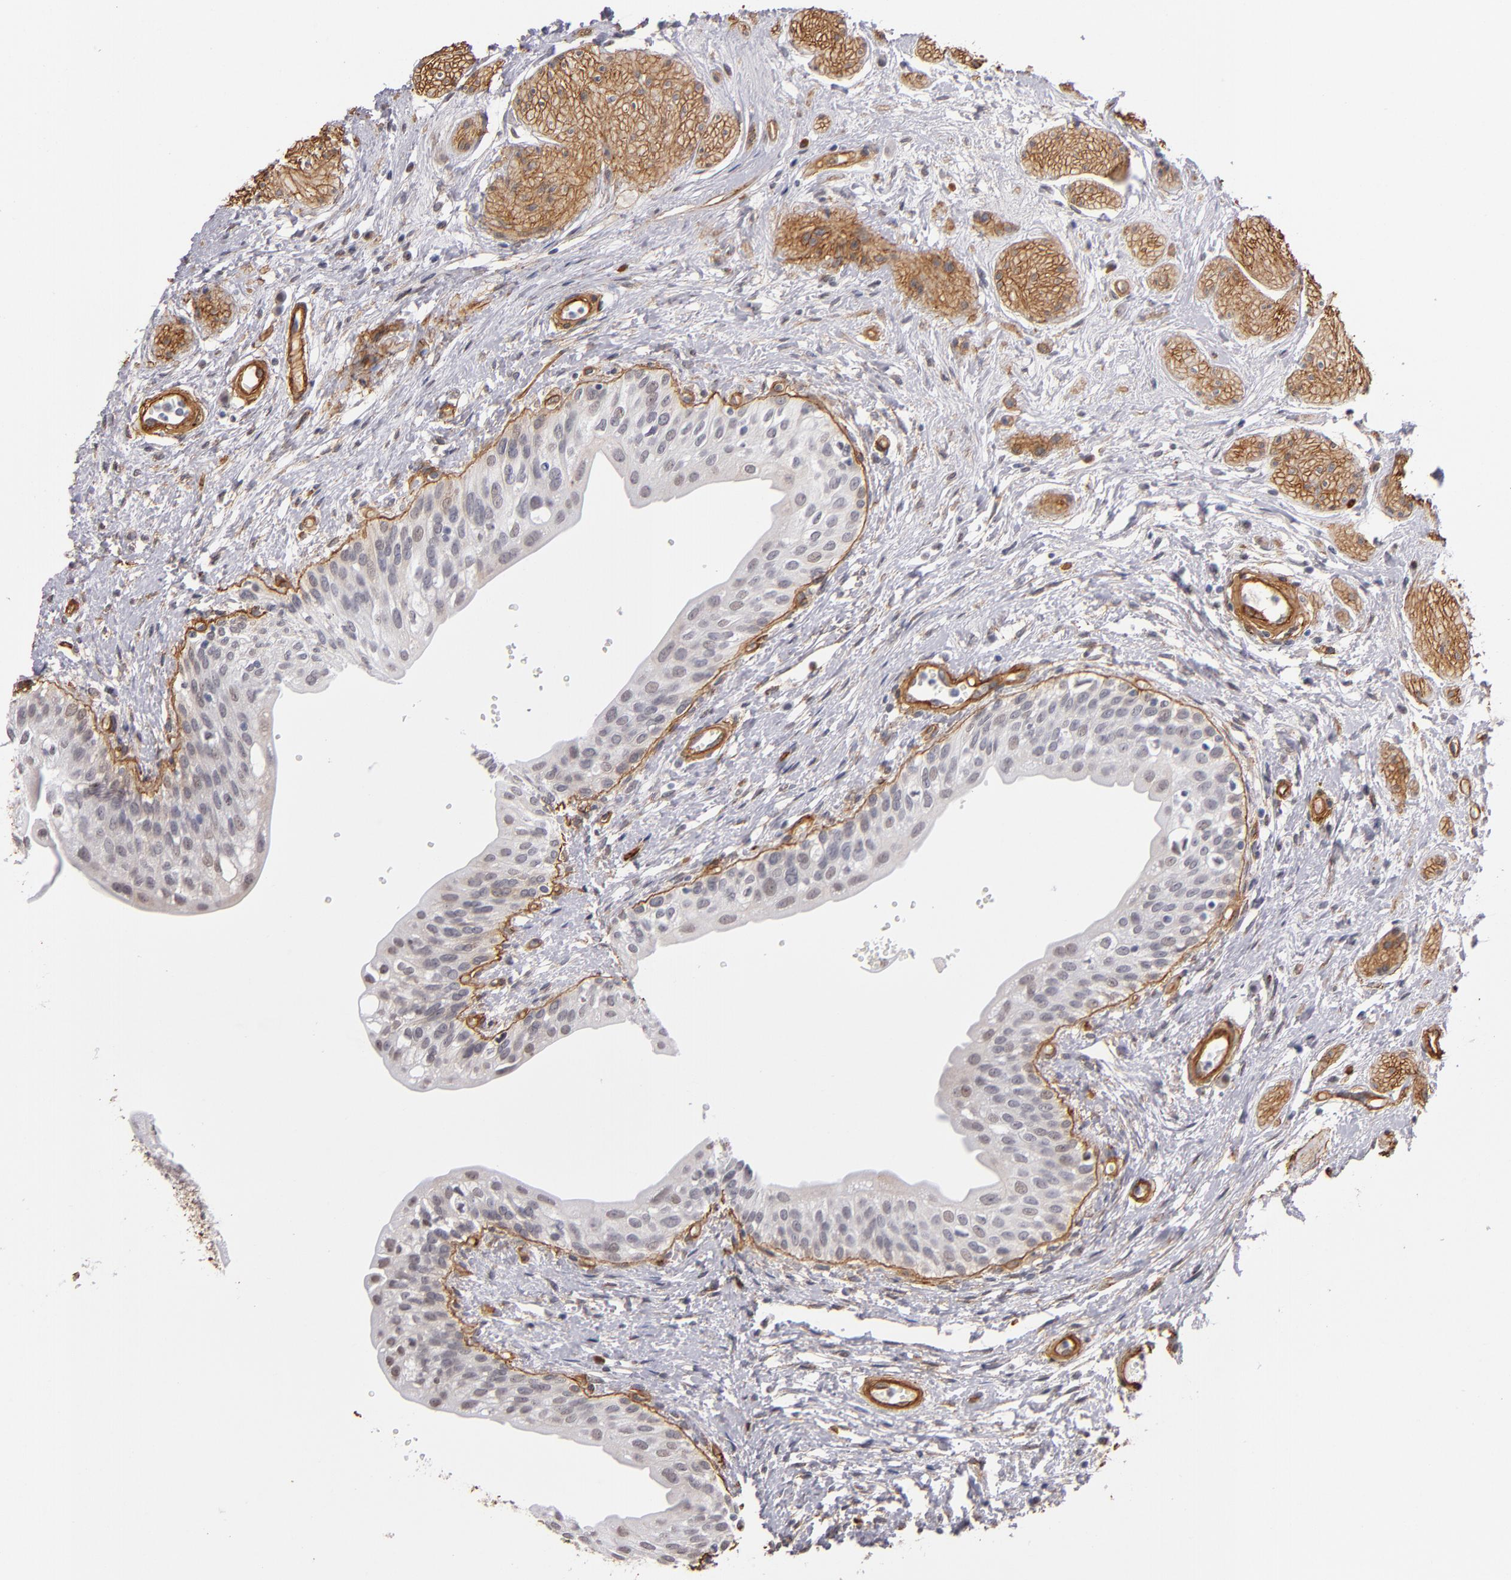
{"staining": {"intensity": "strong", "quantity": ">75%", "location": "cytoplasmic/membranous,nuclear"}, "tissue": "urinary bladder", "cell_type": "Urothelial cells", "image_type": "normal", "snomed": [{"axis": "morphology", "description": "Normal tissue, NOS"}, {"axis": "topography", "description": "Urinary bladder"}], "caption": "Normal urinary bladder demonstrates strong cytoplasmic/membranous,nuclear positivity in about >75% of urothelial cells.", "gene": "LAMC1", "patient": {"sex": "female", "age": 55}}